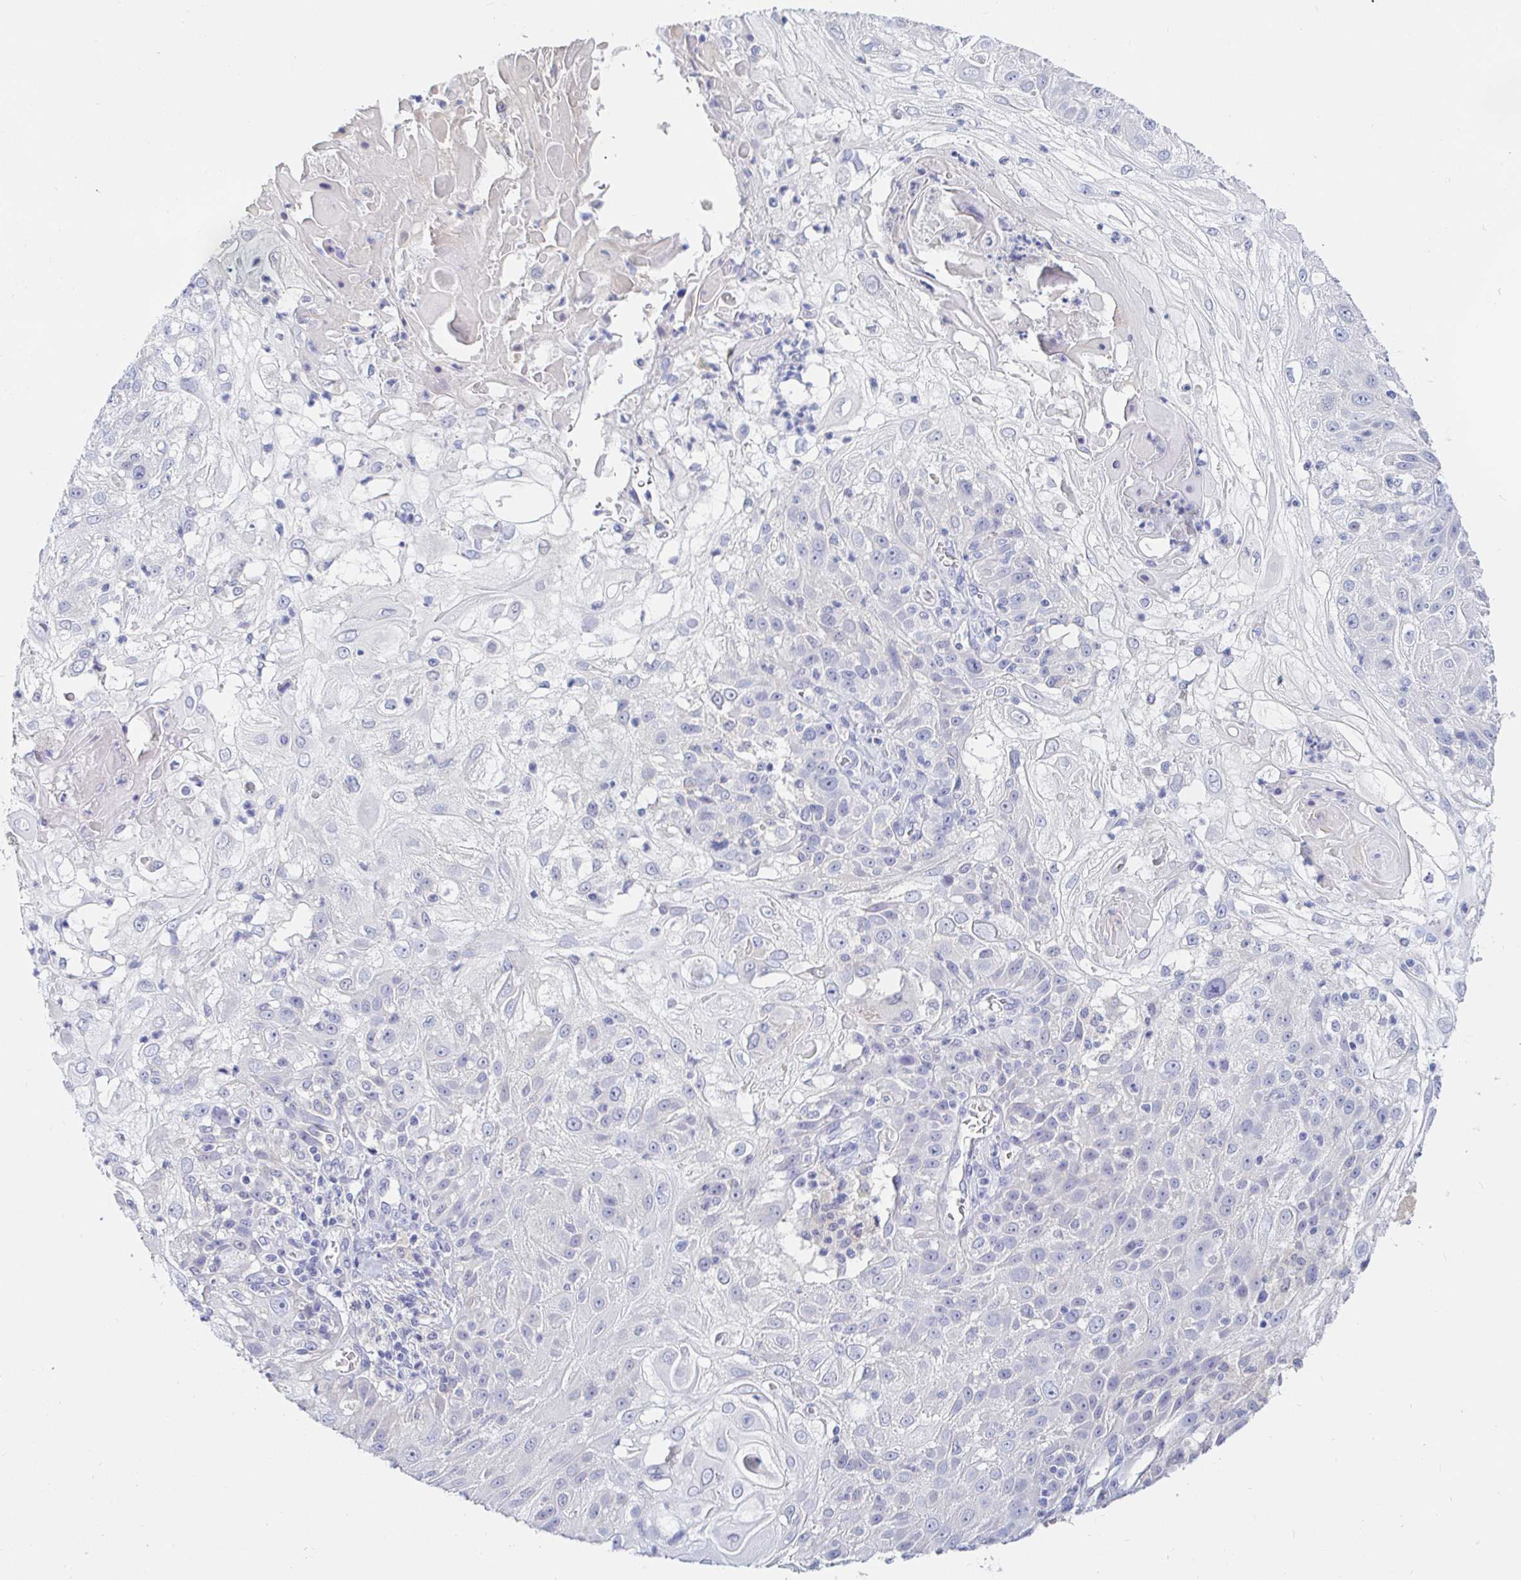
{"staining": {"intensity": "negative", "quantity": "none", "location": "none"}, "tissue": "skin cancer", "cell_type": "Tumor cells", "image_type": "cancer", "snomed": [{"axis": "morphology", "description": "Normal tissue, NOS"}, {"axis": "morphology", "description": "Squamous cell carcinoma, NOS"}, {"axis": "topography", "description": "Skin"}], "caption": "There is no significant positivity in tumor cells of squamous cell carcinoma (skin).", "gene": "PDE6B", "patient": {"sex": "female", "age": 83}}